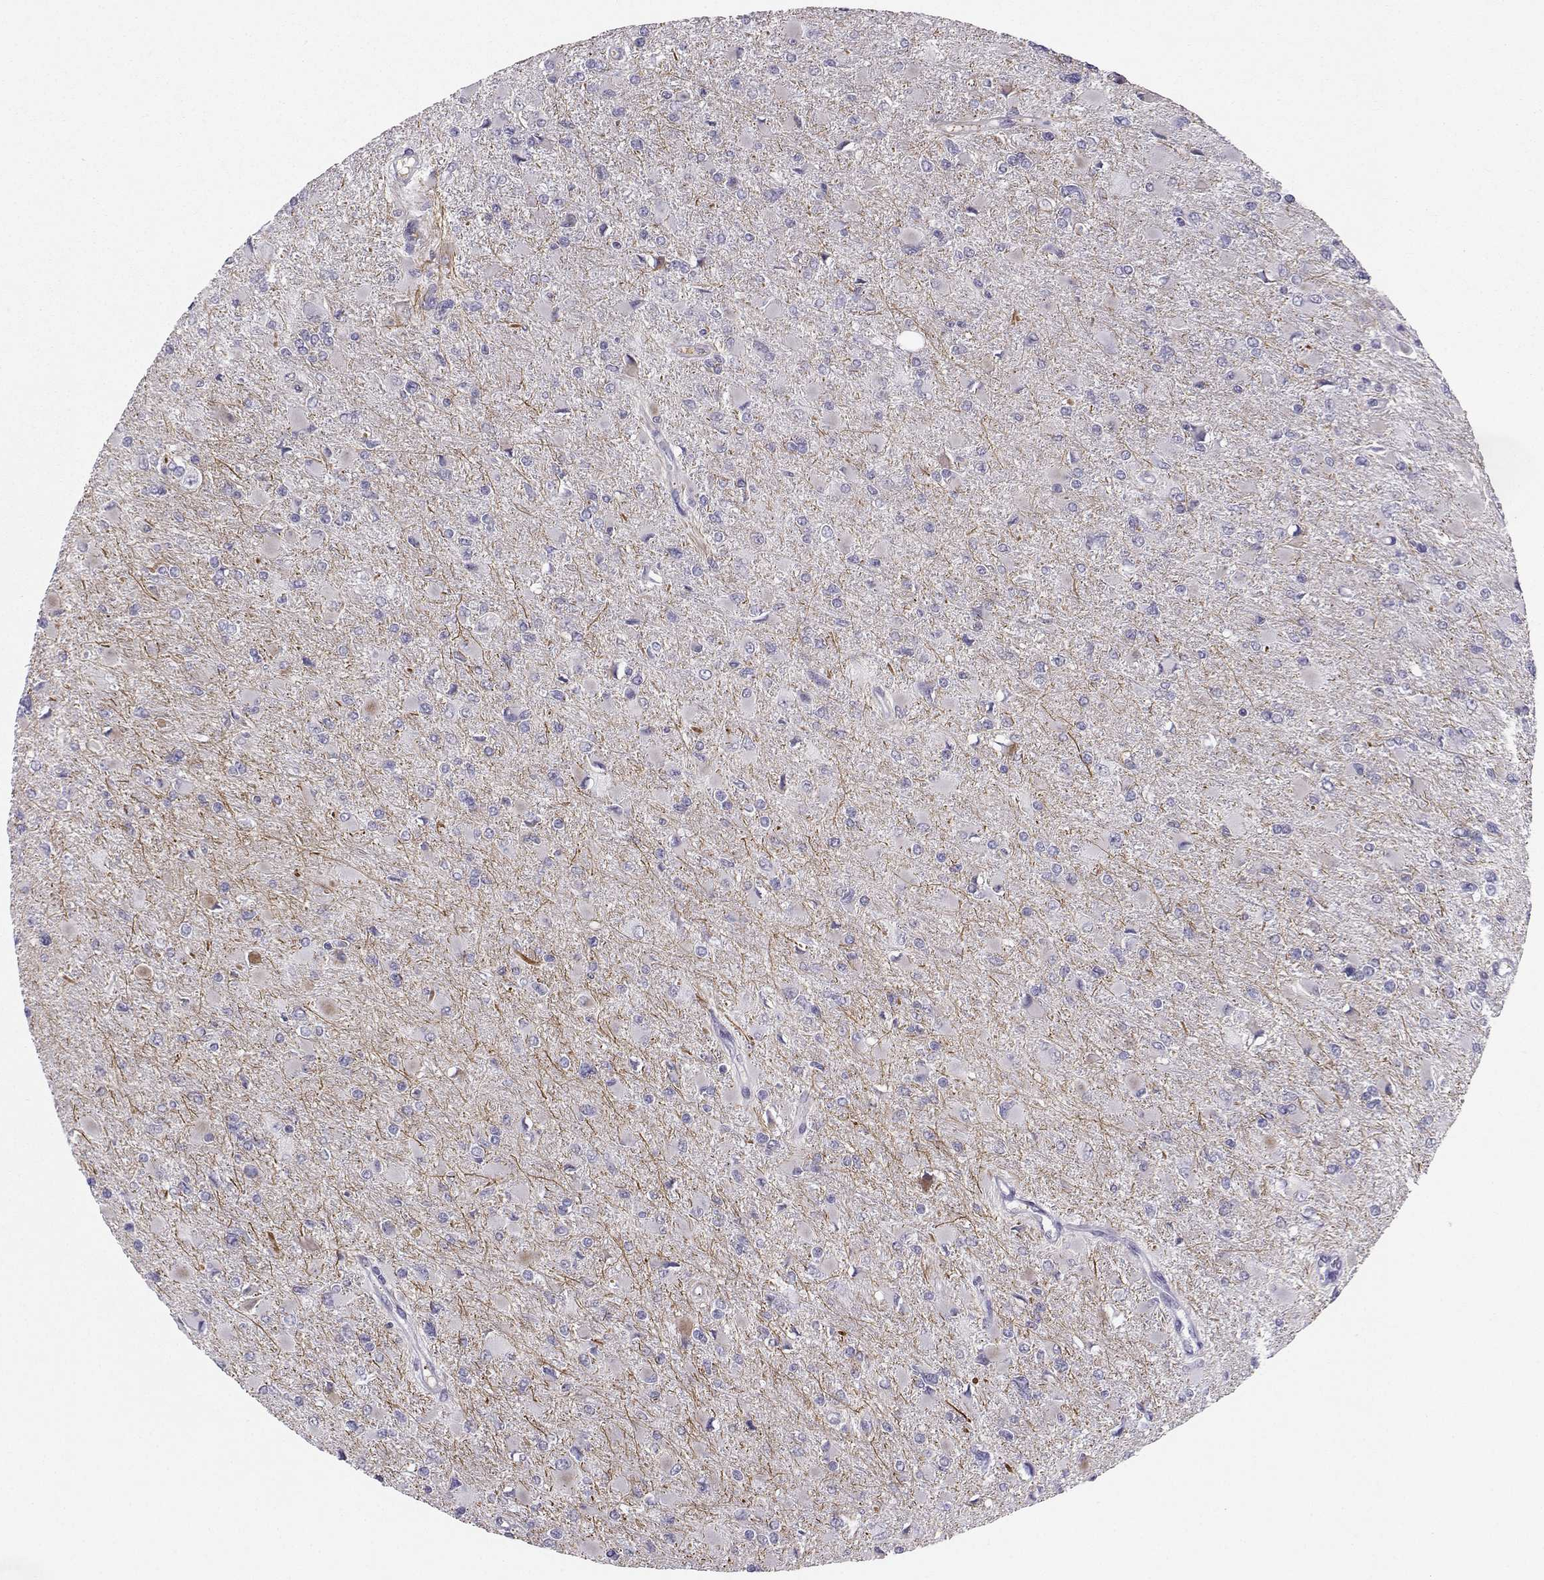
{"staining": {"intensity": "negative", "quantity": "none", "location": "none"}, "tissue": "glioma", "cell_type": "Tumor cells", "image_type": "cancer", "snomed": [{"axis": "morphology", "description": "Glioma, malignant, High grade"}, {"axis": "topography", "description": "Cerebral cortex"}], "caption": "The immunohistochemistry micrograph has no significant expression in tumor cells of glioma tissue.", "gene": "LHX1", "patient": {"sex": "female", "age": 36}}